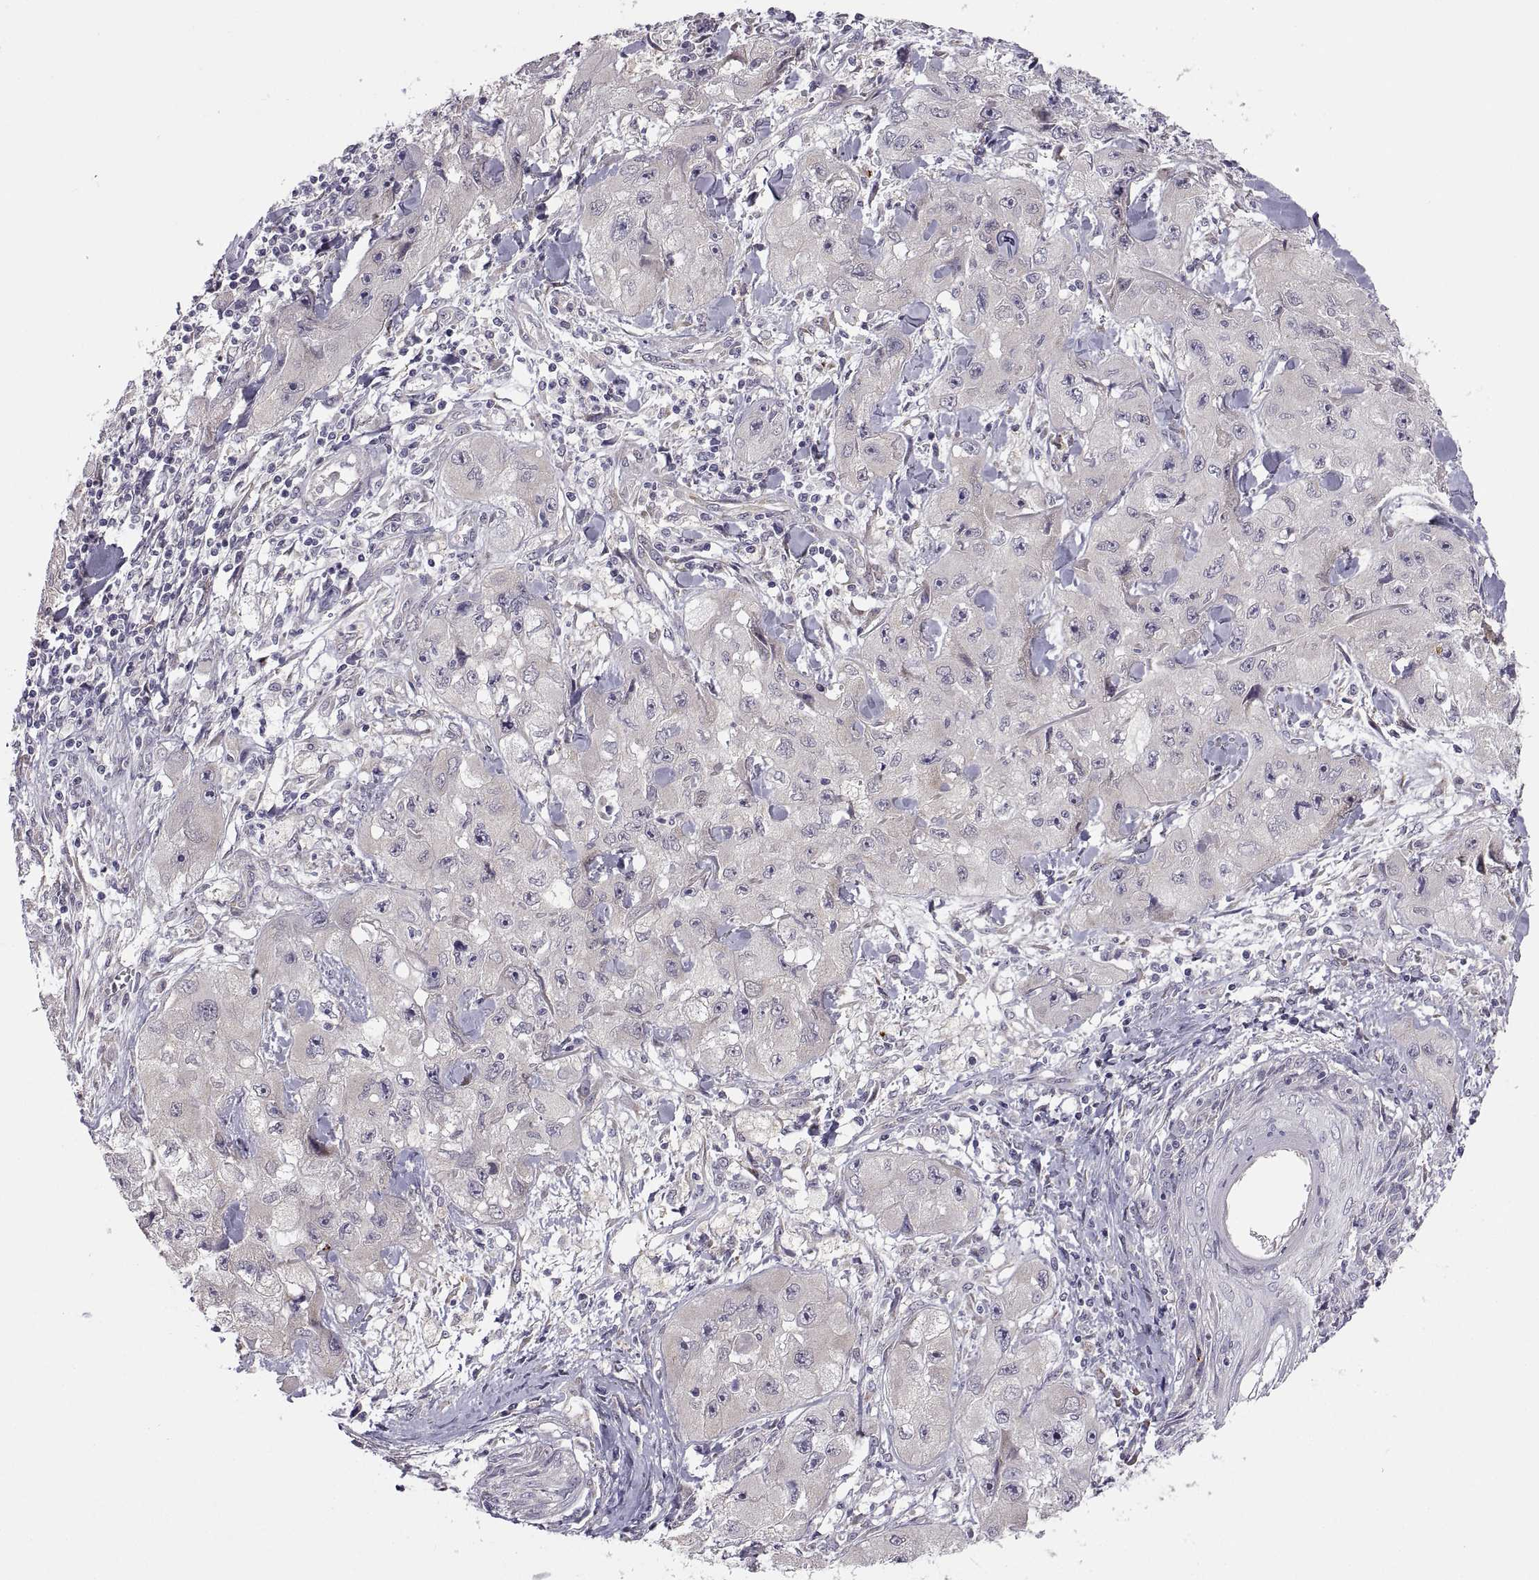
{"staining": {"intensity": "weak", "quantity": "25%-75%", "location": "cytoplasmic/membranous"}, "tissue": "skin cancer", "cell_type": "Tumor cells", "image_type": "cancer", "snomed": [{"axis": "morphology", "description": "Squamous cell carcinoma, NOS"}, {"axis": "topography", "description": "Skin"}, {"axis": "topography", "description": "Subcutis"}], "caption": "High-magnification brightfield microscopy of skin cancer stained with DAB (3,3'-diaminobenzidine) (brown) and counterstained with hematoxylin (blue). tumor cells exhibit weak cytoplasmic/membranous expression is seen in about25%-75% of cells.", "gene": "ACSBG2", "patient": {"sex": "male", "age": 73}}